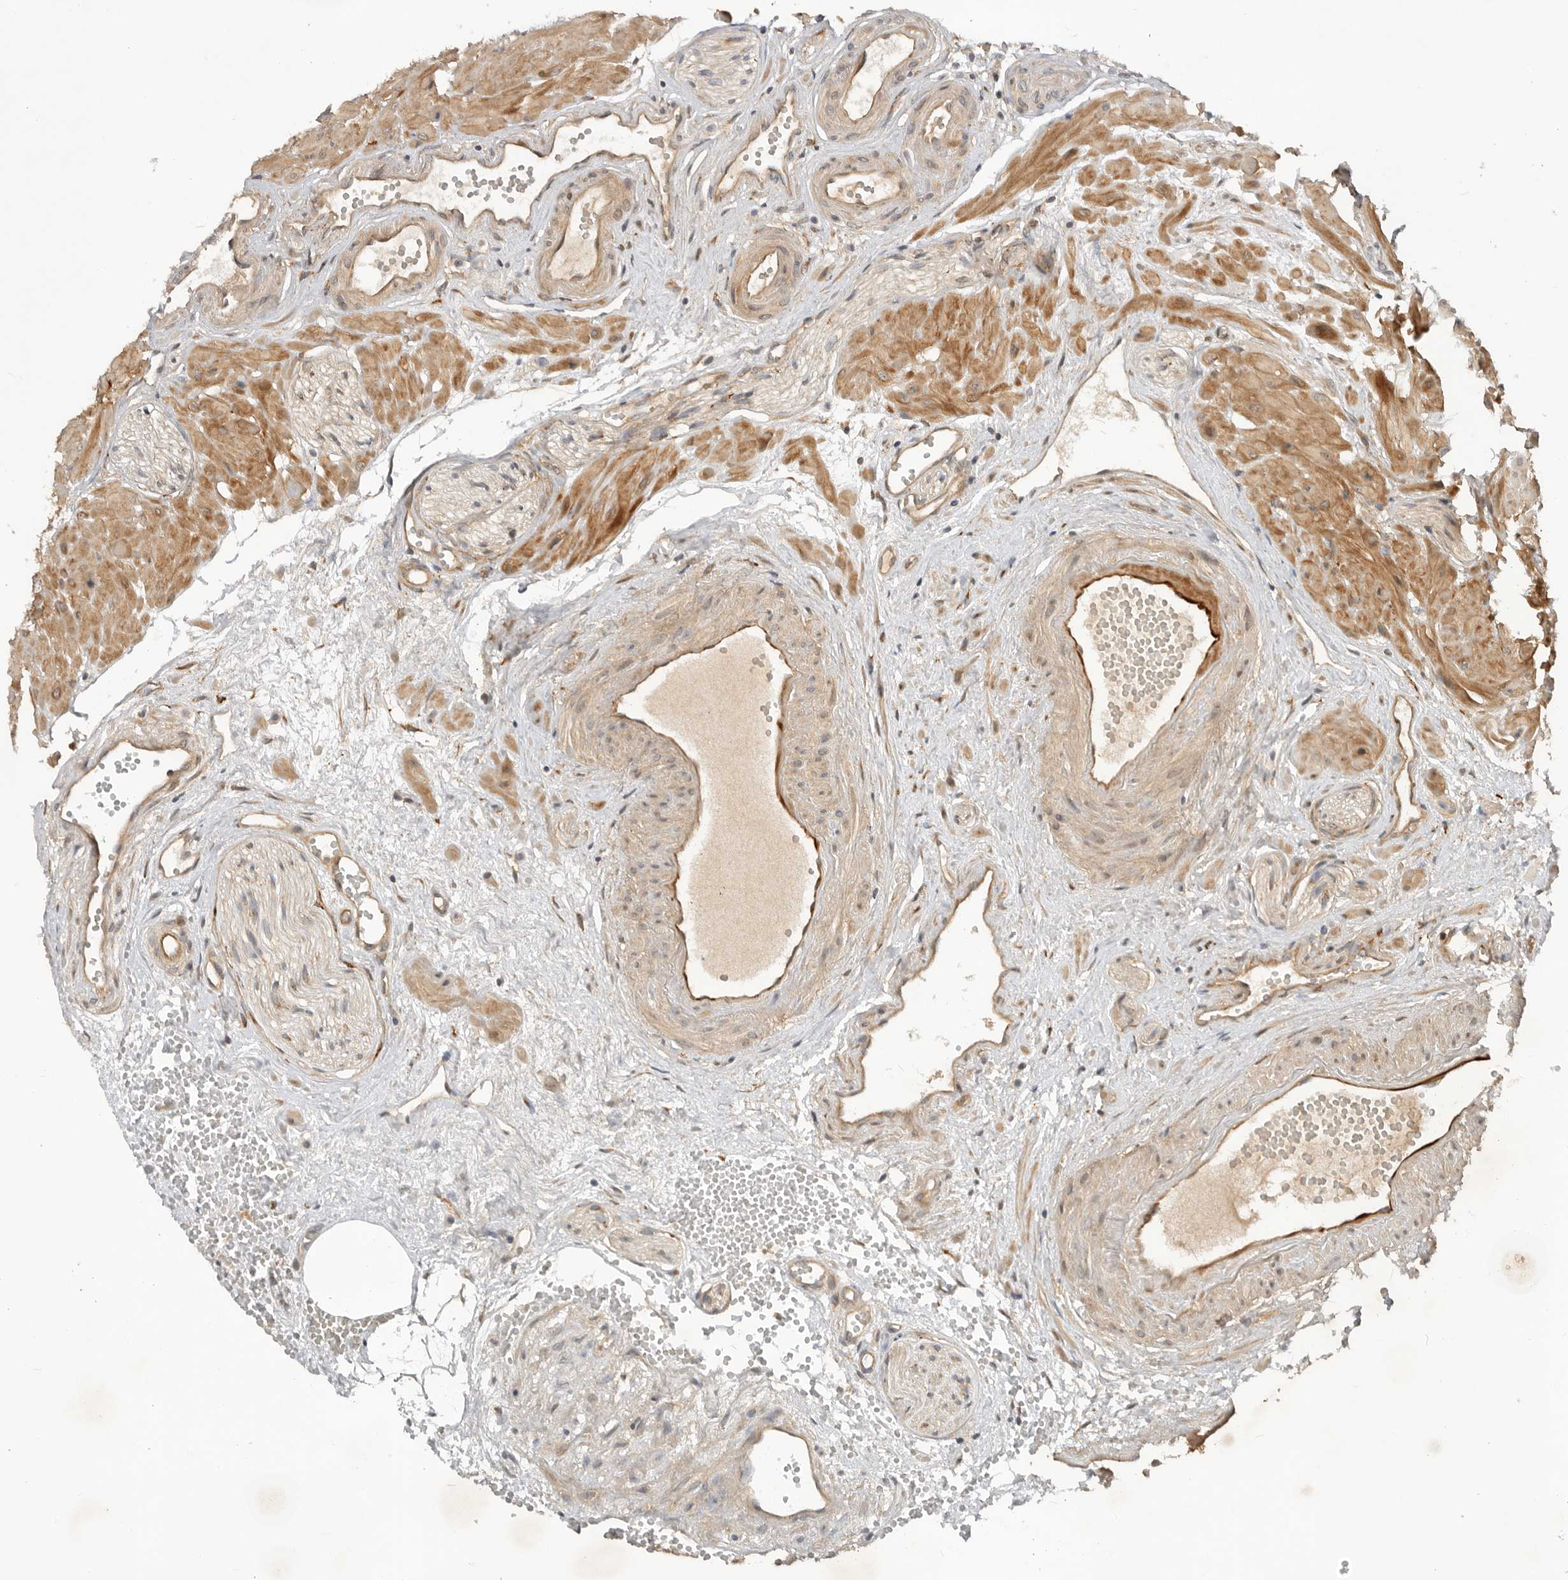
{"staining": {"intensity": "weak", "quantity": ">75%", "location": "cytoplasmic/membranous,nuclear"}, "tissue": "seminal vesicle", "cell_type": "Glandular cells", "image_type": "normal", "snomed": [{"axis": "morphology", "description": "Normal tissue, NOS"}, {"axis": "topography", "description": "Prostate"}, {"axis": "topography", "description": "Seminal veicle"}], "caption": "Seminal vesicle stained for a protein (brown) displays weak cytoplasmic/membranous,nuclear positive positivity in about >75% of glandular cells.", "gene": "DCAF8", "patient": {"sex": "male", "age": 51}}